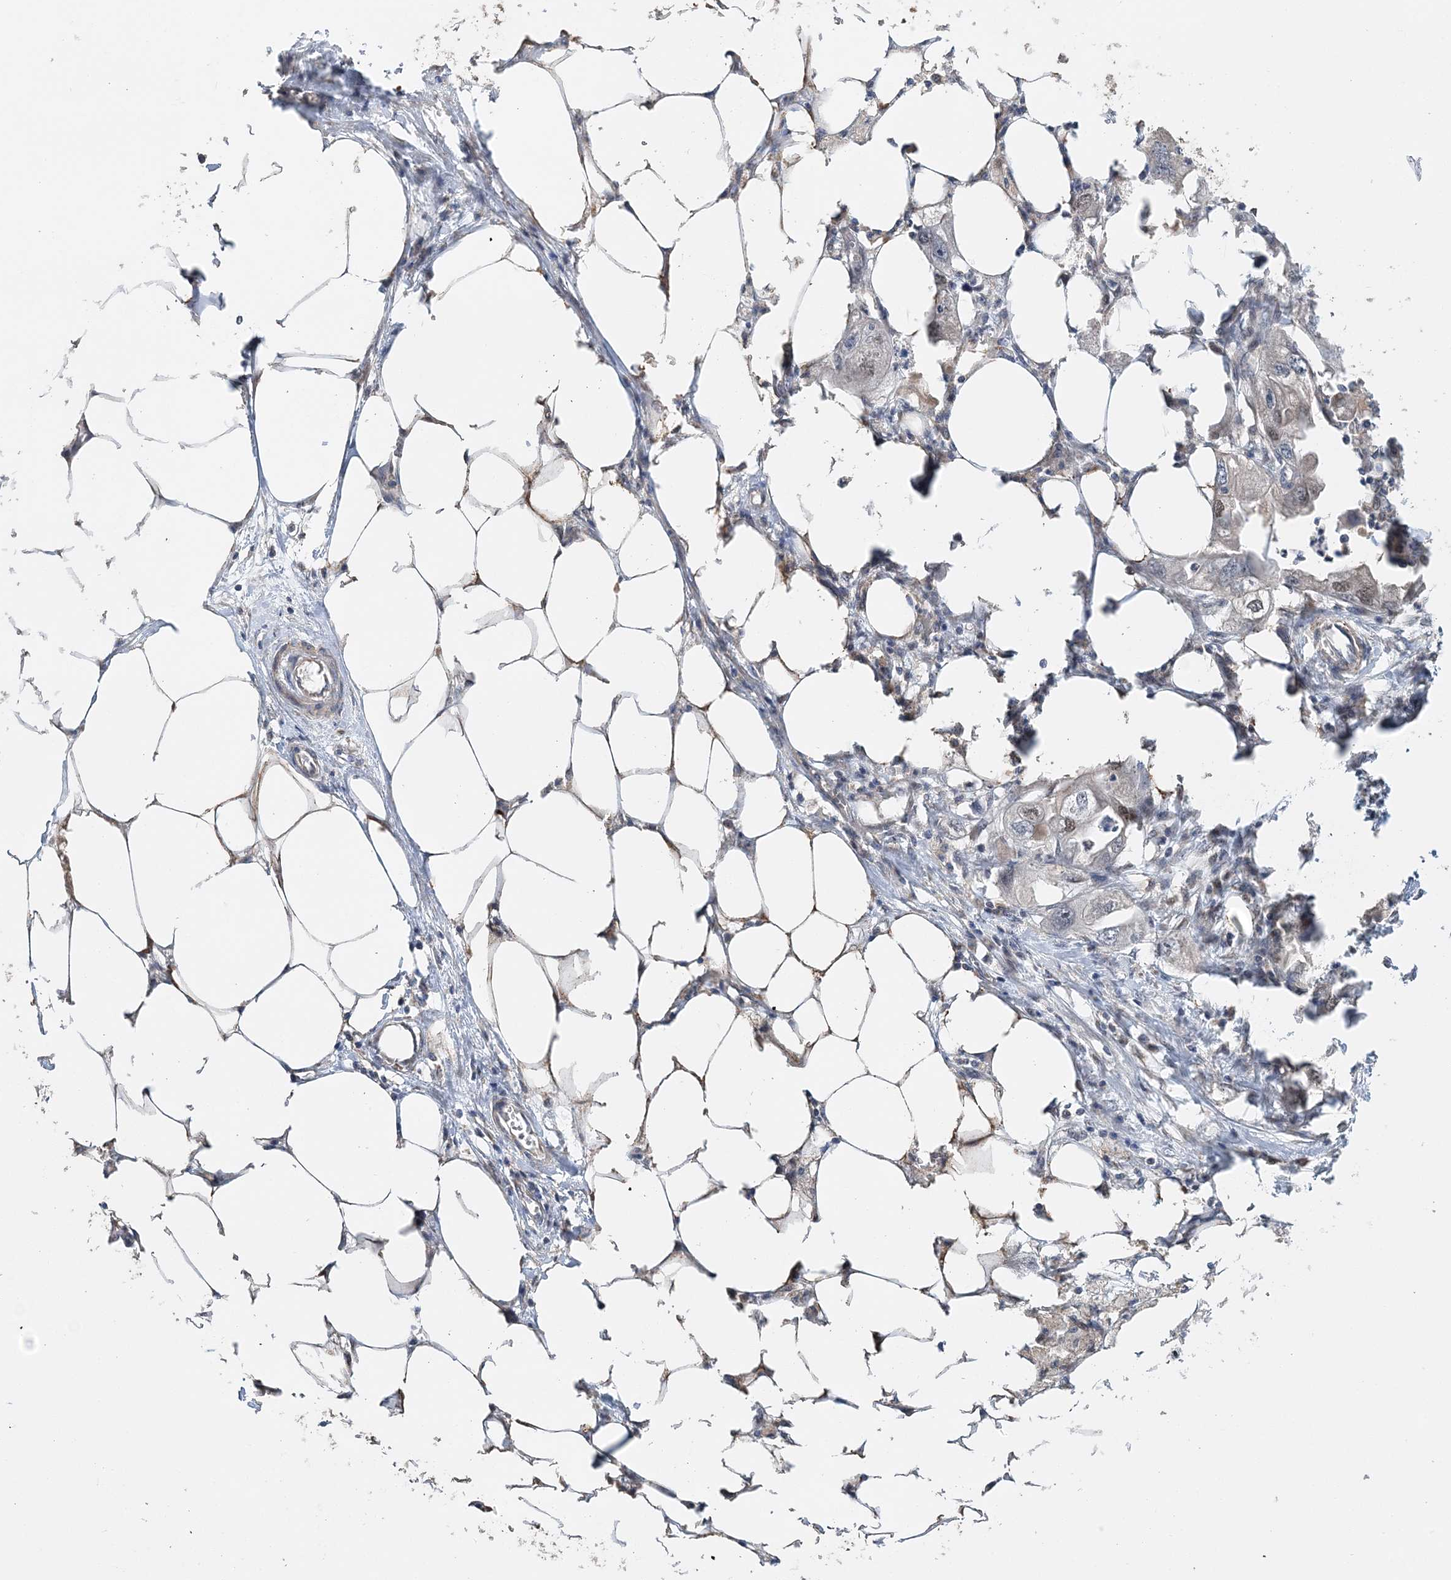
{"staining": {"intensity": "negative", "quantity": "none", "location": "none"}, "tissue": "endometrial cancer", "cell_type": "Tumor cells", "image_type": "cancer", "snomed": [{"axis": "morphology", "description": "Adenocarcinoma, NOS"}, {"axis": "morphology", "description": "Adenocarcinoma, metastatic, NOS"}, {"axis": "topography", "description": "Adipose tissue"}, {"axis": "topography", "description": "Endometrium"}], "caption": "Tumor cells are negative for brown protein staining in adenocarcinoma (endometrial).", "gene": "KIF4A", "patient": {"sex": "female", "age": 67}}